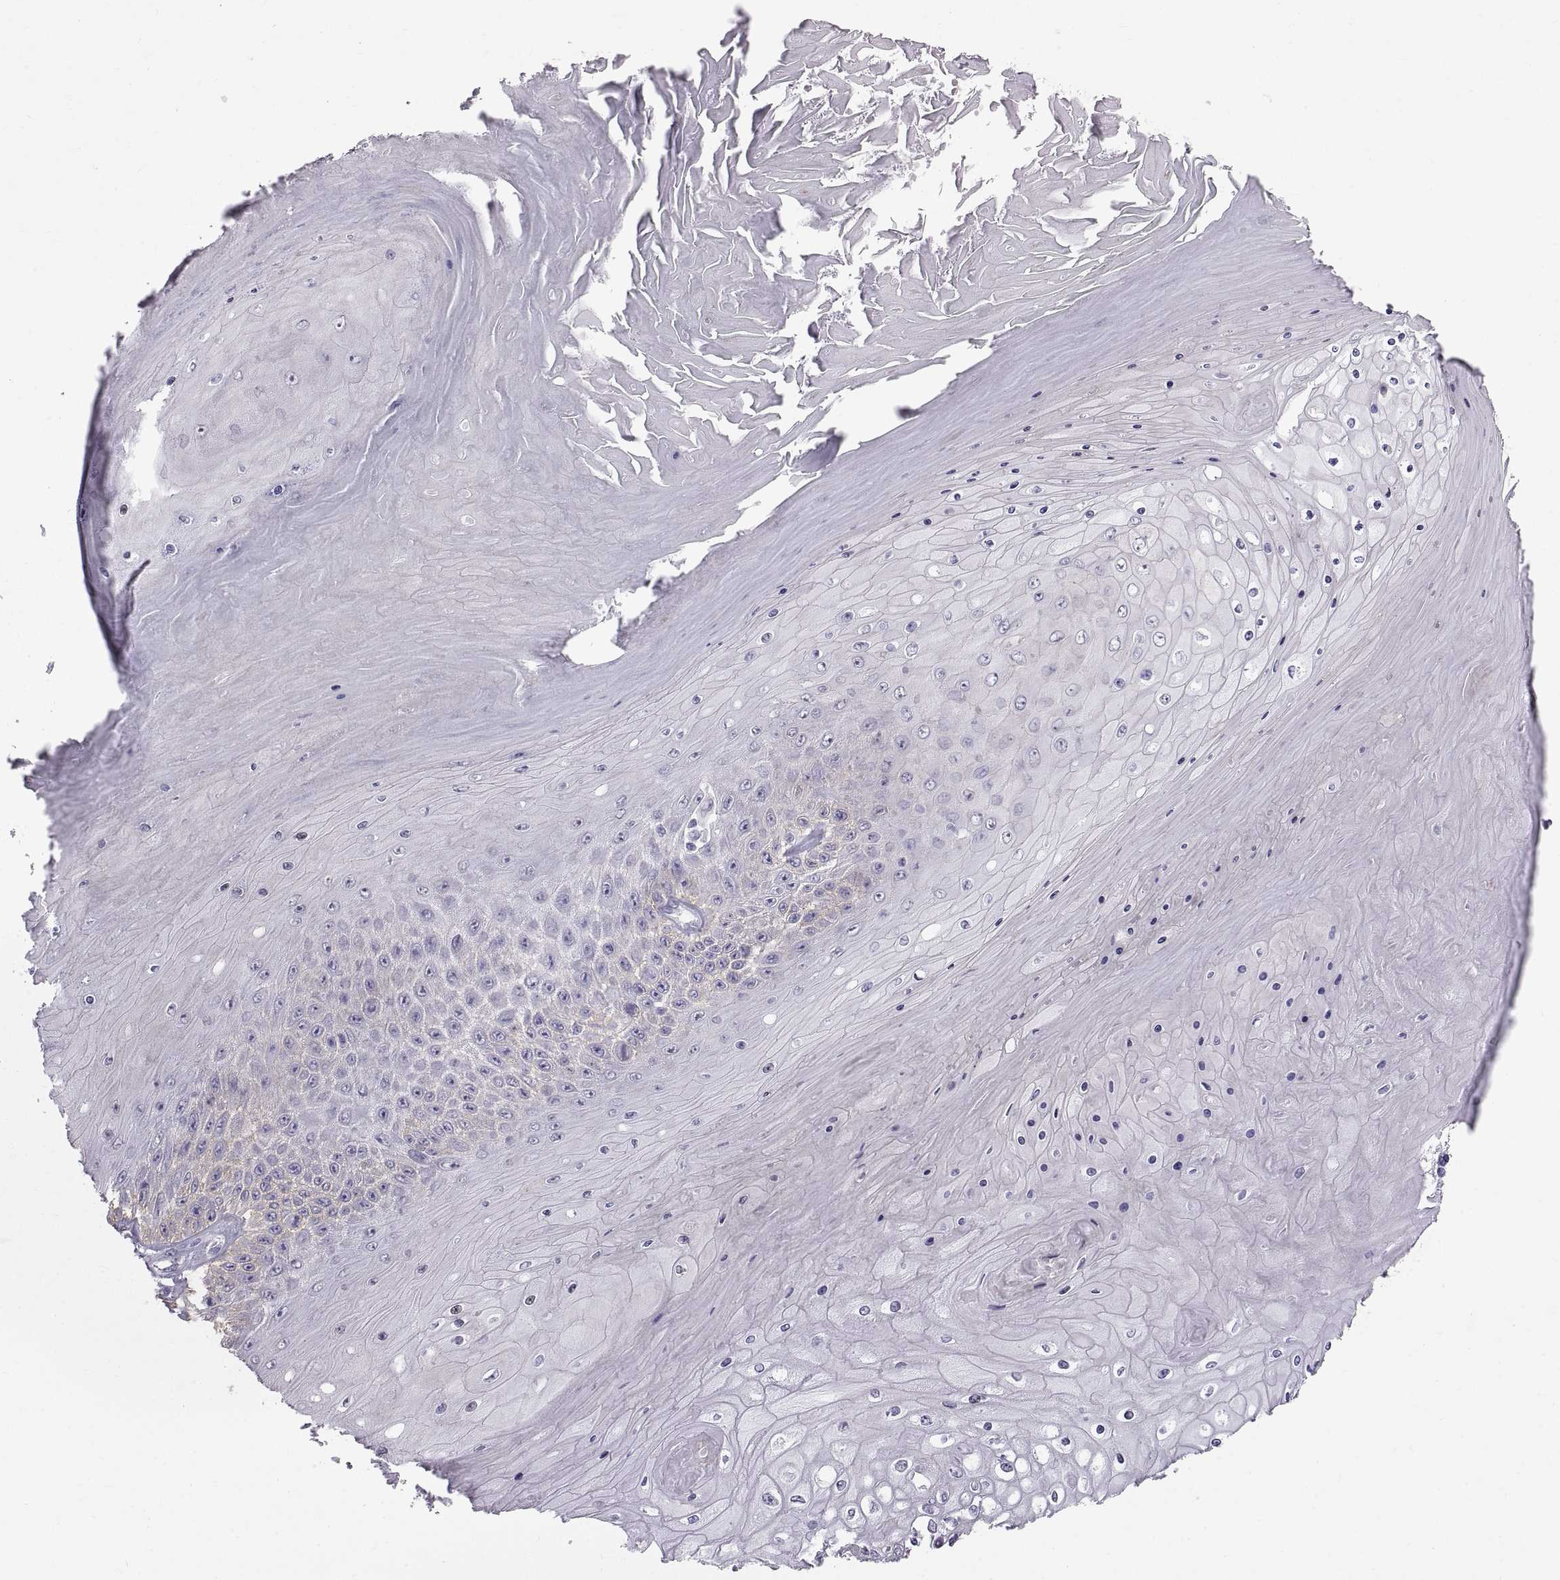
{"staining": {"intensity": "negative", "quantity": "none", "location": "none"}, "tissue": "skin cancer", "cell_type": "Tumor cells", "image_type": "cancer", "snomed": [{"axis": "morphology", "description": "Squamous cell carcinoma, NOS"}, {"axis": "topography", "description": "Skin"}], "caption": "Squamous cell carcinoma (skin) stained for a protein using immunohistochemistry reveals no expression tumor cells.", "gene": "SPACDR", "patient": {"sex": "male", "age": 62}}